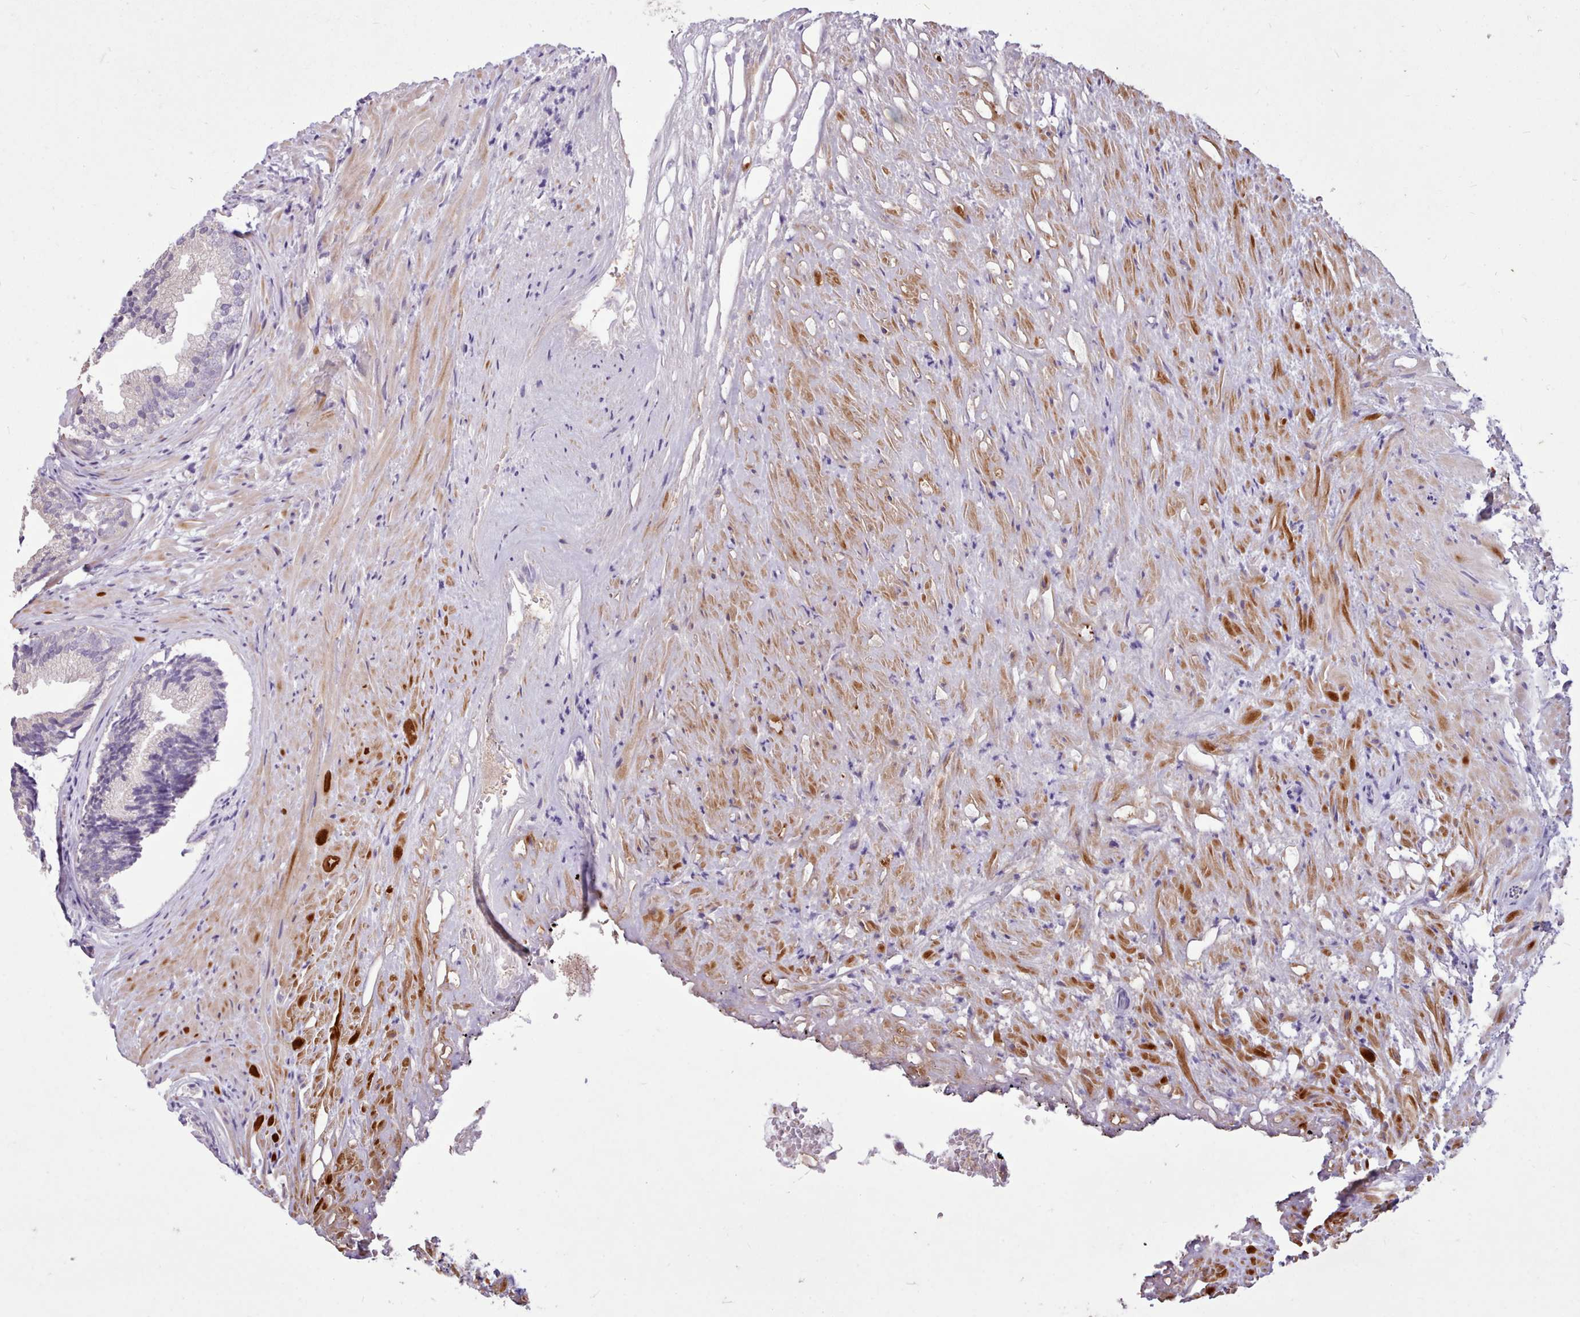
{"staining": {"intensity": "weak", "quantity": "<25%", "location": "nuclear"}, "tissue": "prostate", "cell_type": "Glandular cells", "image_type": "normal", "snomed": [{"axis": "morphology", "description": "Normal tissue, NOS"}, {"axis": "topography", "description": "Prostate"}], "caption": "Immunohistochemical staining of unremarkable prostate displays no significant positivity in glandular cells. (DAB IHC with hematoxylin counter stain).", "gene": "ZNF607", "patient": {"sex": "male", "age": 76}}